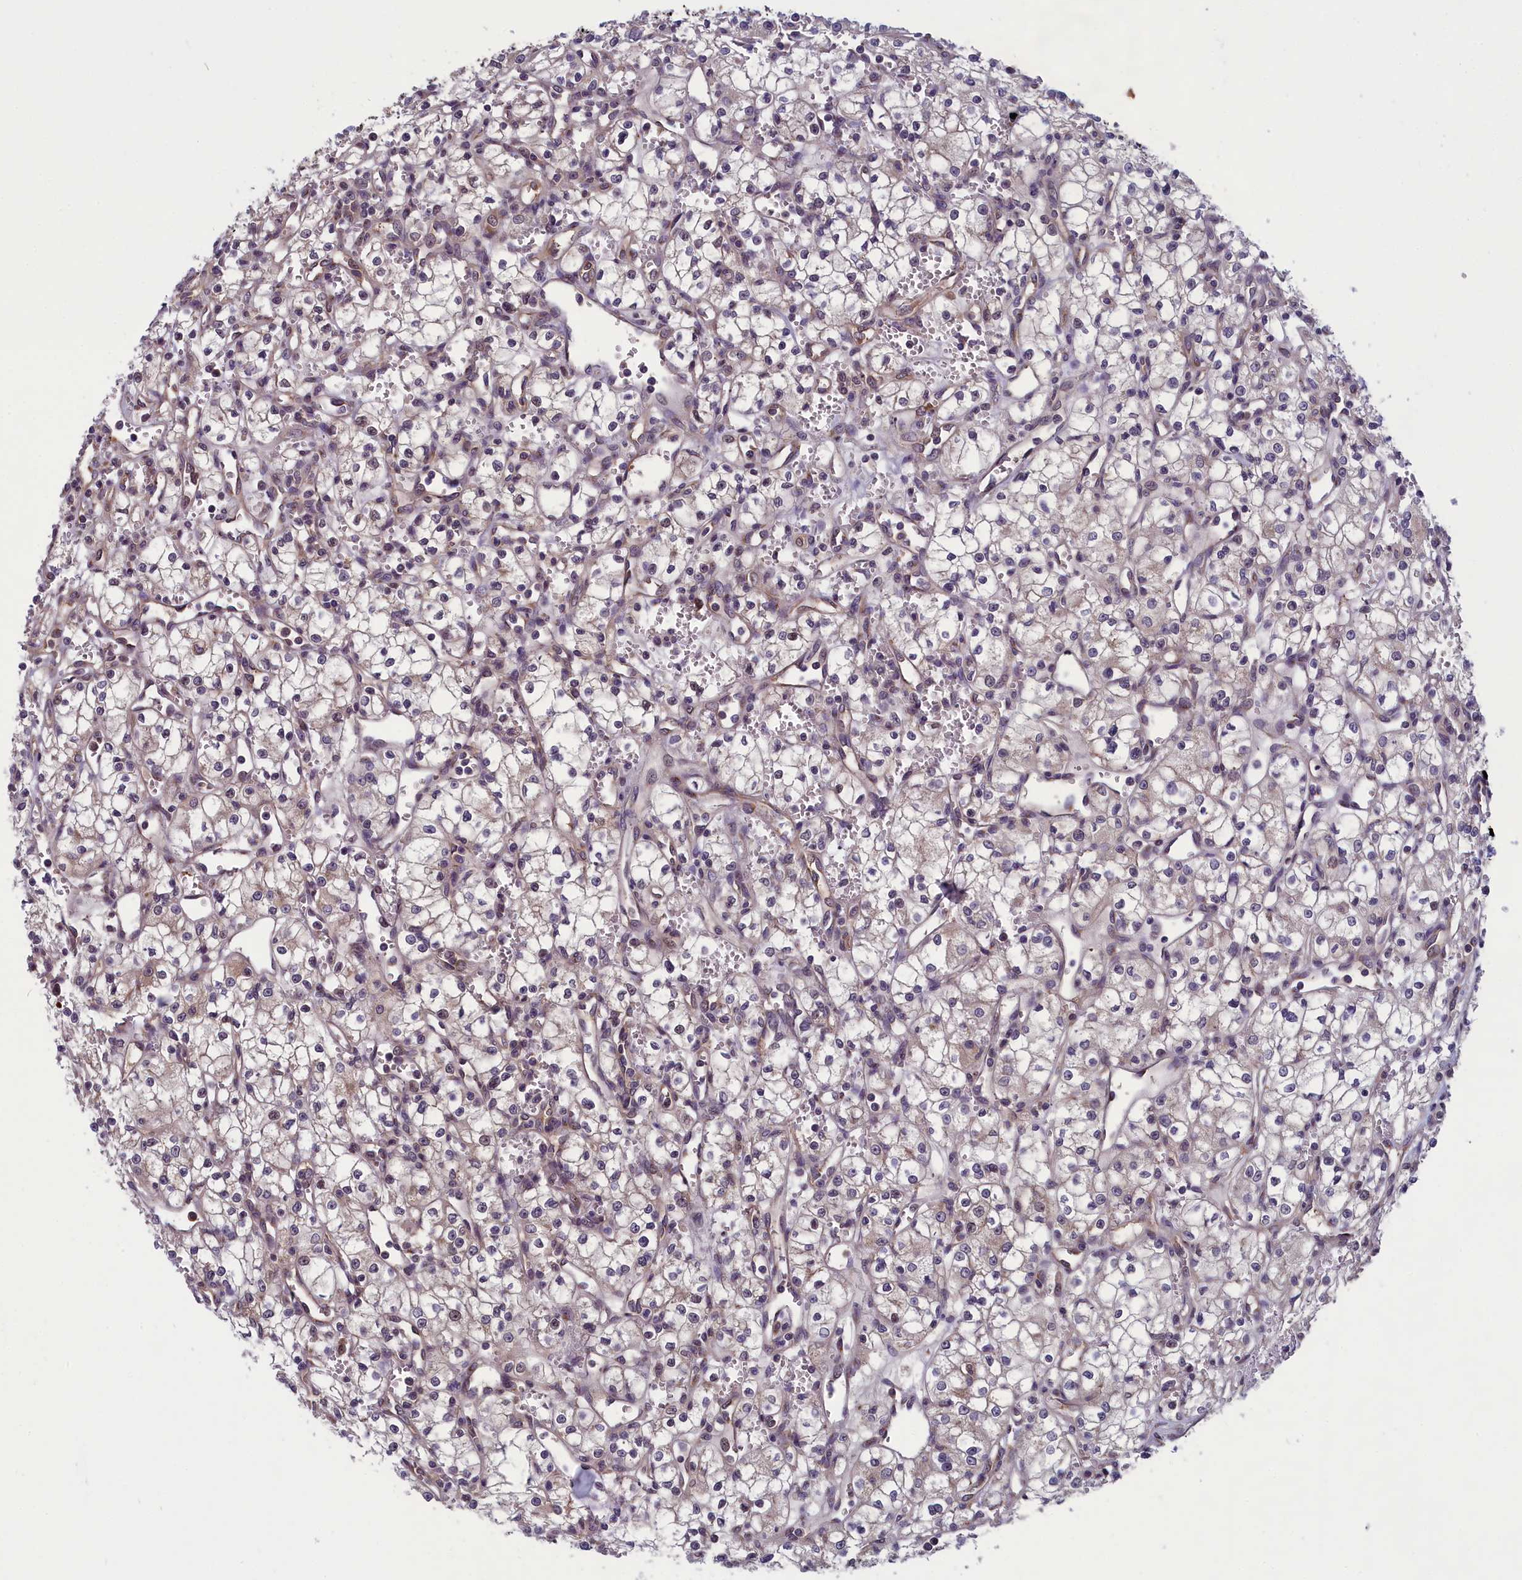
{"staining": {"intensity": "negative", "quantity": "none", "location": "none"}, "tissue": "renal cancer", "cell_type": "Tumor cells", "image_type": "cancer", "snomed": [{"axis": "morphology", "description": "Adenocarcinoma, NOS"}, {"axis": "topography", "description": "Kidney"}], "caption": "This is a micrograph of immunohistochemistry (IHC) staining of renal cancer (adenocarcinoma), which shows no staining in tumor cells.", "gene": "ABCC8", "patient": {"sex": "male", "age": 59}}